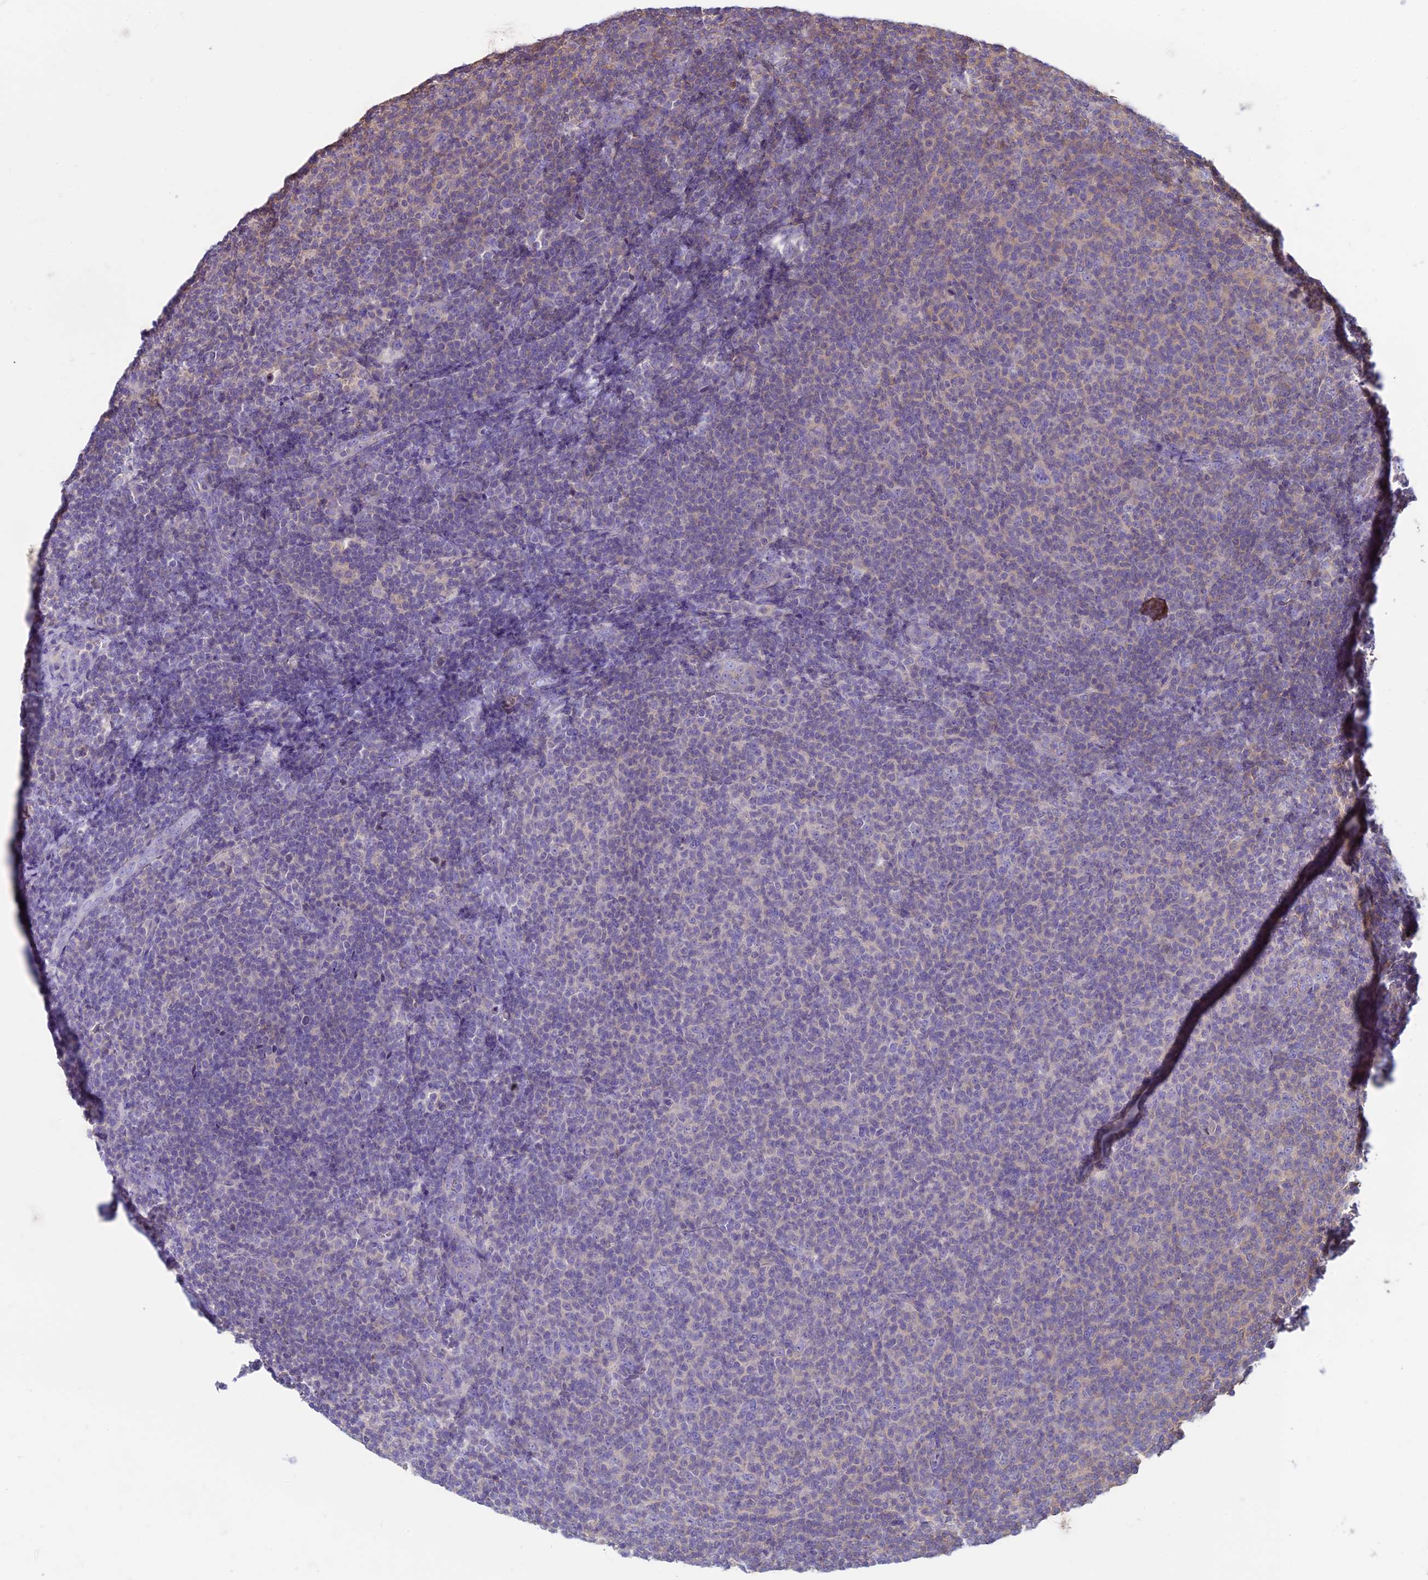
{"staining": {"intensity": "weak", "quantity": "<25%", "location": "cytoplasmic/membranous"}, "tissue": "lymphoma", "cell_type": "Tumor cells", "image_type": "cancer", "snomed": [{"axis": "morphology", "description": "Malignant lymphoma, non-Hodgkin's type, Low grade"}, {"axis": "topography", "description": "Lymph node"}], "caption": "High magnification brightfield microscopy of lymphoma stained with DAB (3,3'-diaminobenzidine) (brown) and counterstained with hematoxylin (blue): tumor cells show no significant expression. Nuclei are stained in blue.", "gene": "CDAN1", "patient": {"sex": "male", "age": 66}}